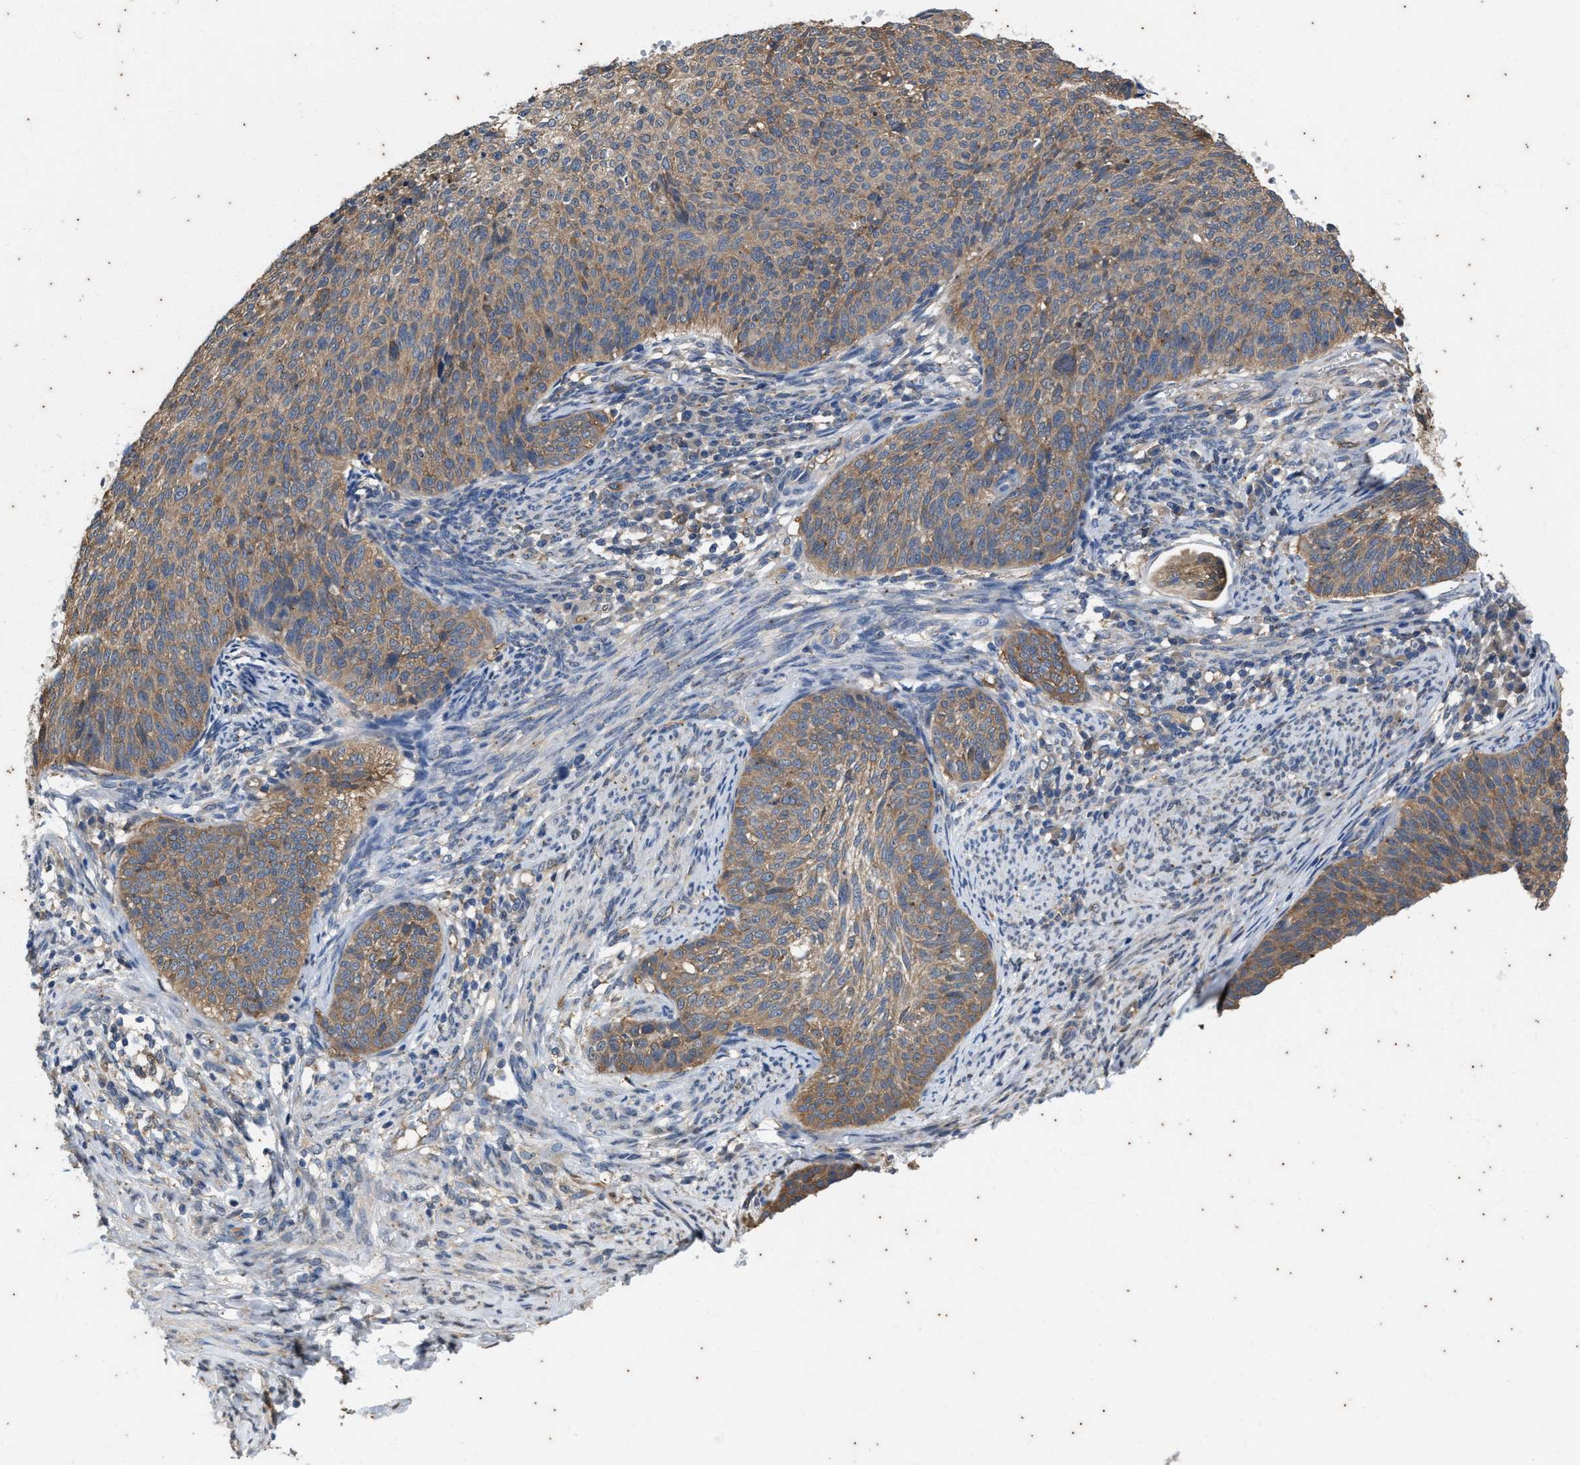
{"staining": {"intensity": "moderate", "quantity": ">75%", "location": "cytoplasmic/membranous"}, "tissue": "cervical cancer", "cell_type": "Tumor cells", "image_type": "cancer", "snomed": [{"axis": "morphology", "description": "Squamous cell carcinoma, NOS"}, {"axis": "topography", "description": "Cervix"}], "caption": "Human cervical cancer stained with a protein marker reveals moderate staining in tumor cells.", "gene": "COX19", "patient": {"sex": "female", "age": 70}}